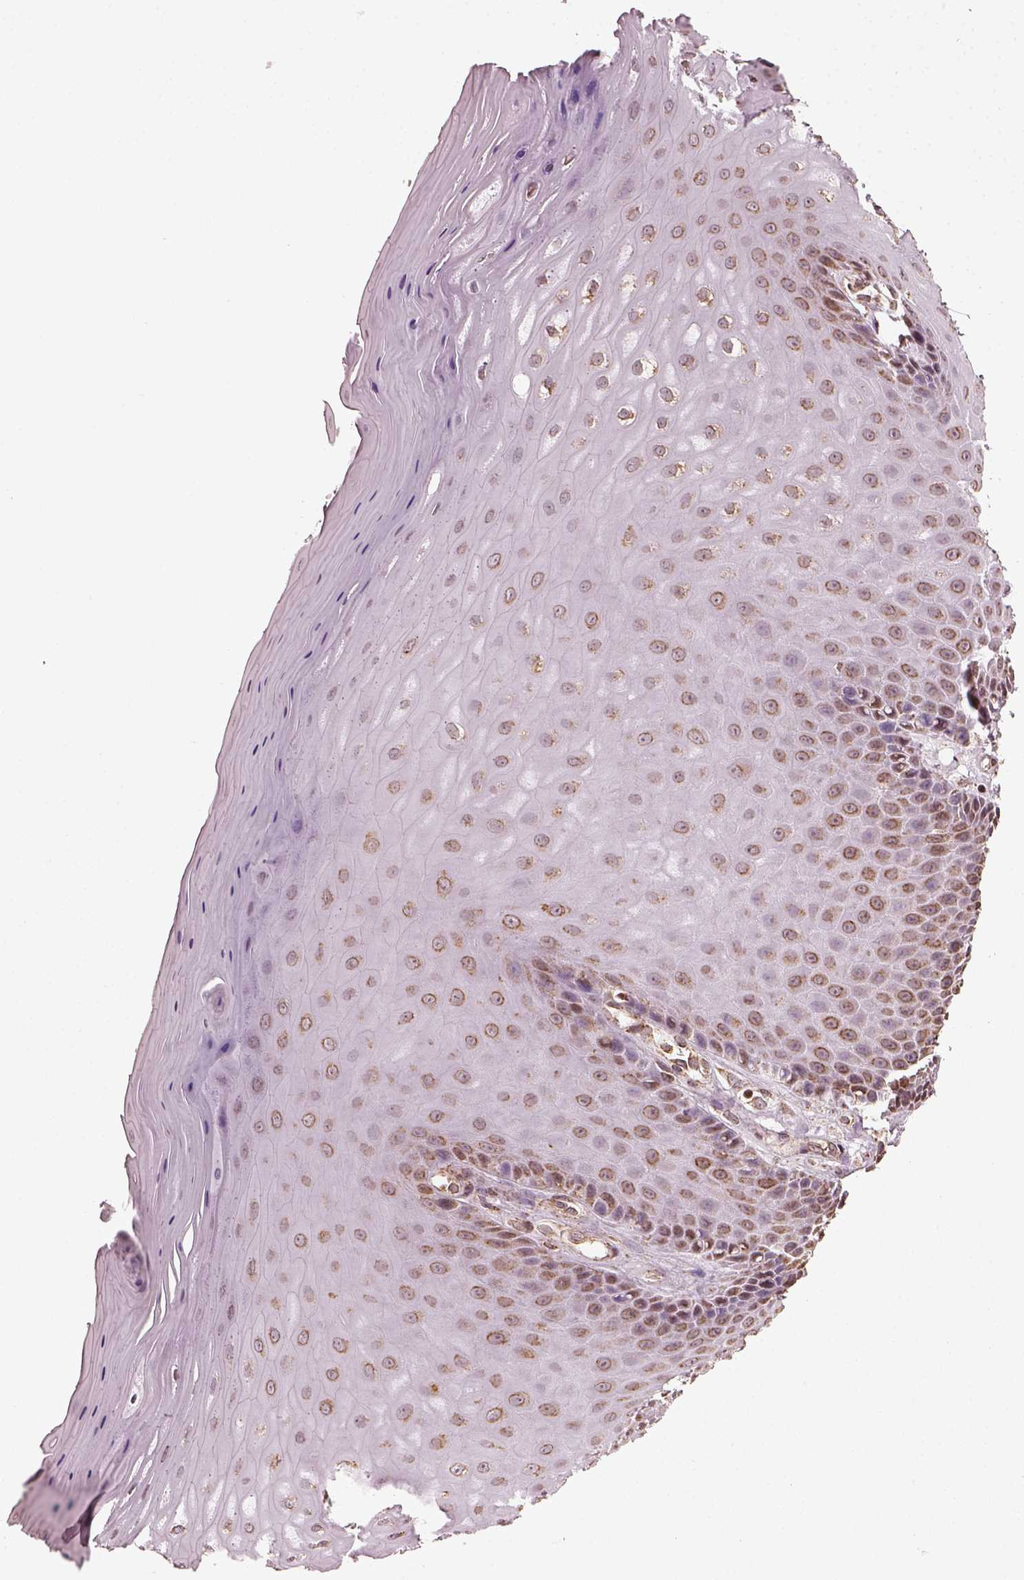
{"staining": {"intensity": "moderate", "quantity": "25%-75%", "location": "cytoplasmic/membranous"}, "tissue": "vagina", "cell_type": "Squamous epithelial cells", "image_type": "normal", "snomed": [{"axis": "morphology", "description": "Normal tissue, NOS"}, {"axis": "topography", "description": "Vagina"}], "caption": "Protein expression analysis of unremarkable human vagina reveals moderate cytoplasmic/membranous expression in approximately 25%-75% of squamous epithelial cells. Using DAB (3,3'-diaminobenzidine) (brown) and hematoxylin (blue) stains, captured at high magnification using brightfield microscopy.", "gene": "ACOT2", "patient": {"sex": "female", "age": 83}}